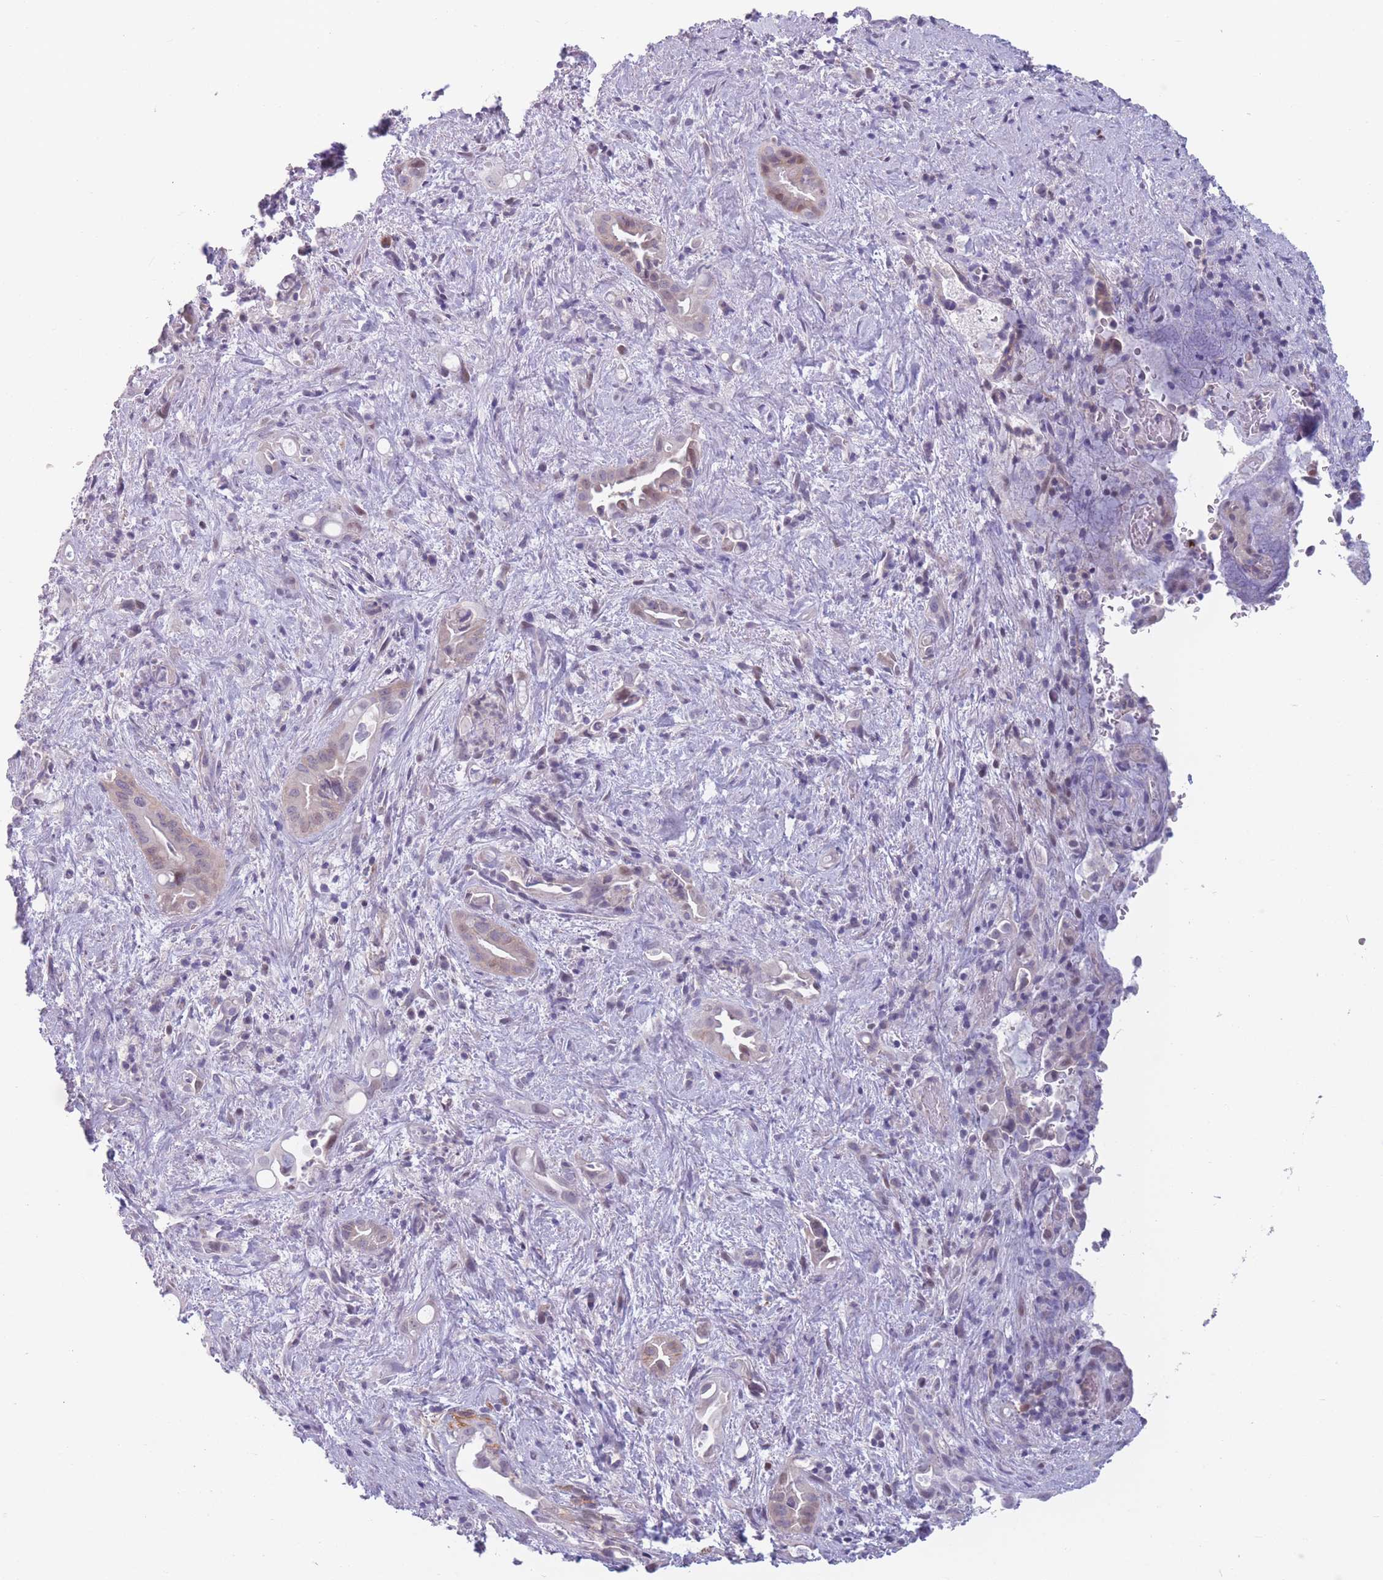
{"staining": {"intensity": "weak", "quantity": "25%-75%", "location": "nuclear"}, "tissue": "liver cancer", "cell_type": "Tumor cells", "image_type": "cancer", "snomed": [{"axis": "morphology", "description": "Cholangiocarcinoma"}, {"axis": "topography", "description": "Liver"}], "caption": "Protein staining of liver cancer (cholangiocarcinoma) tissue shows weak nuclear expression in approximately 25%-75% of tumor cells.", "gene": "ZNF439", "patient": {"sex": "female", "age": 68}}